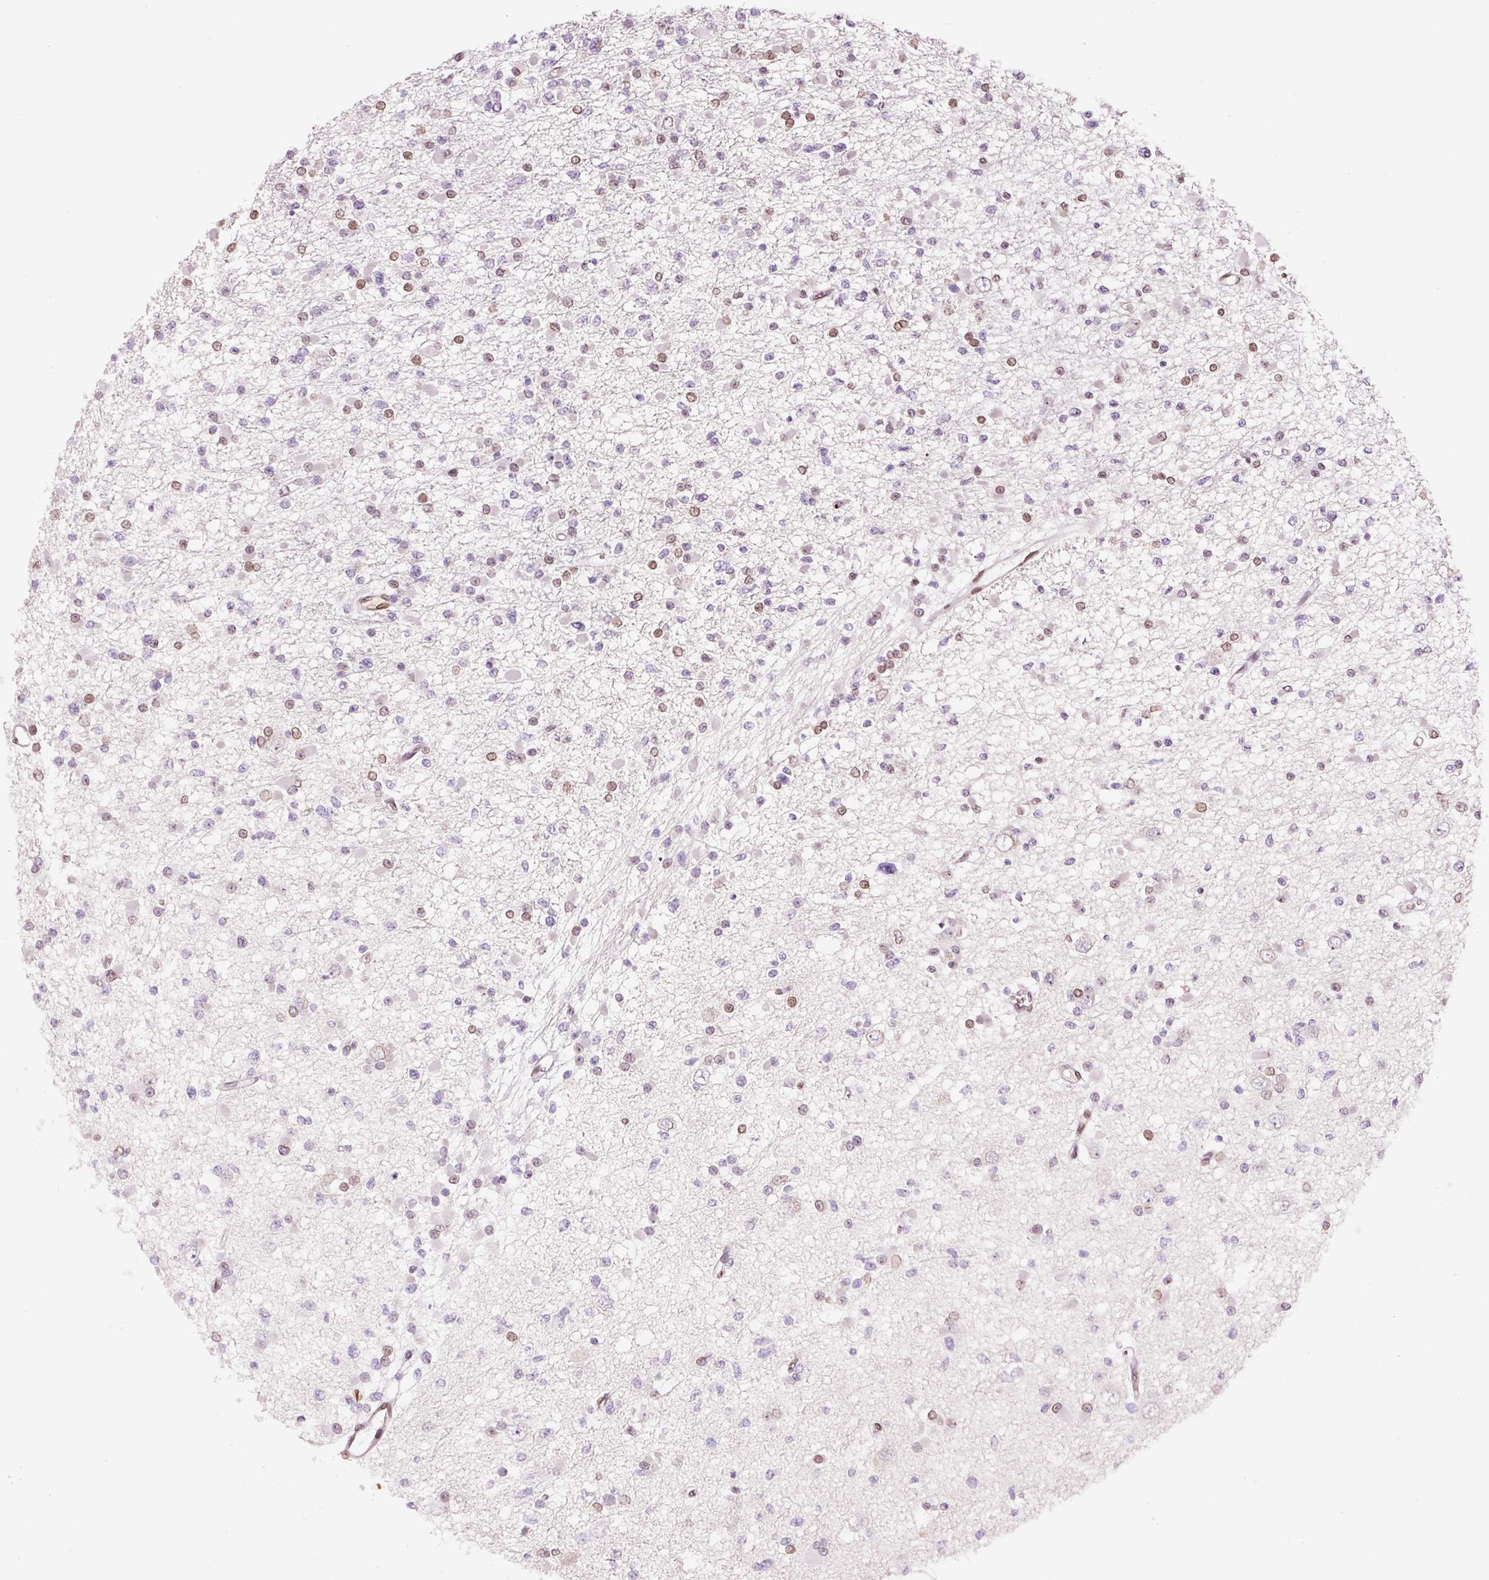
{"staining": {"intensity": "moderate", "quantity": "25%-75%", "location": "cytoplasmic/membranous,nuclear"}, "tissue": "glioma", "cell_type": "Tumor cells", "image_type": "cancer", "snomed": [{"axis": "morphology", "description": "Glioma, malignant, Low grade"}, {"axis": "topography", "description": "Brain"}], "caption": "Immunohistochemical staining of human malignant low-grade glioma exhibits medium levels of moderate cytoplasmic/membranous and nuclear staining in about 25%-75% of tumor cells. The staining is performed using DAB (3,3'-diaminobenzidine) brown chromogen to label protein expression. The nuclei are counter-stained blue using hematoxylin.", "gene": "ZNF224", "patient": {"sex": "female", "age": 22}}